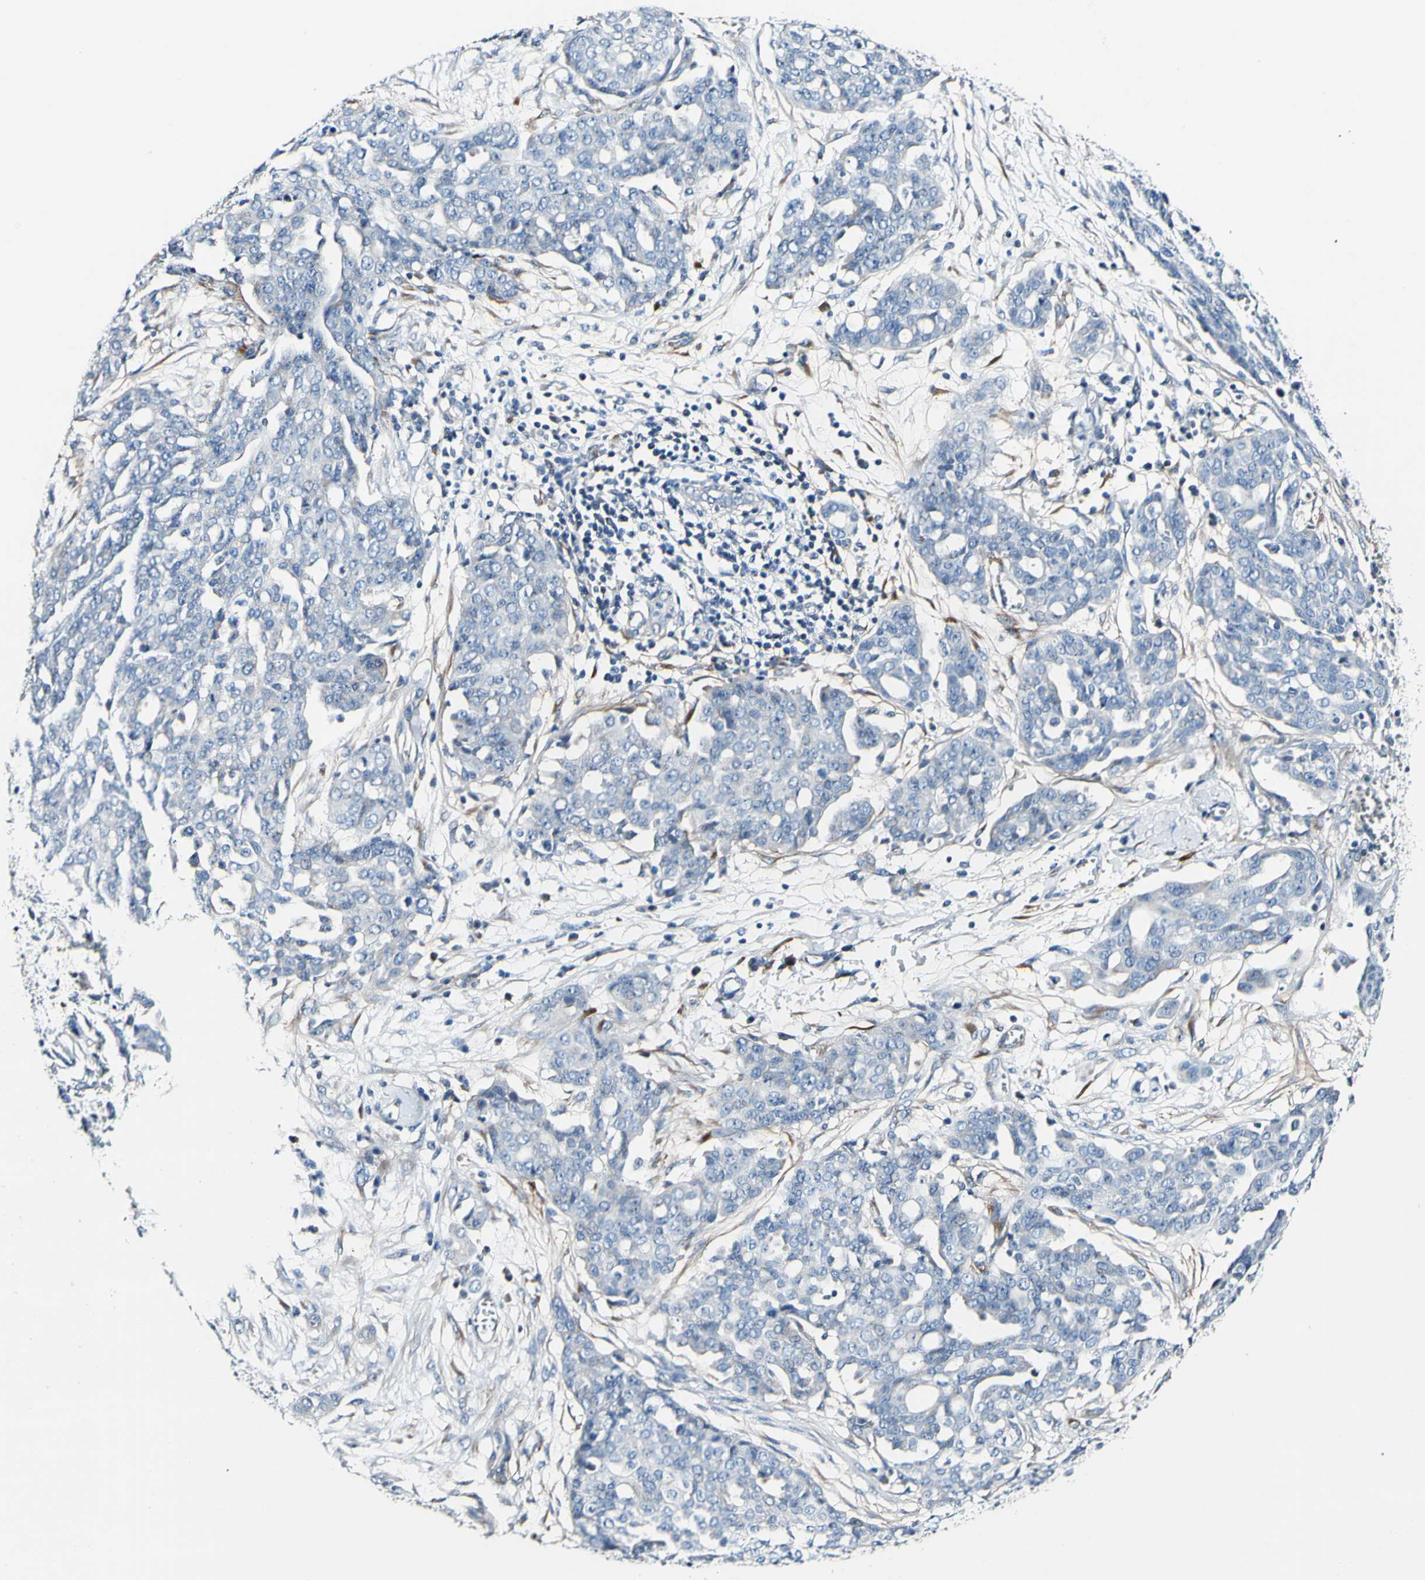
{"staining": {"intensity": "negative", "quantity": "none", "location": "none"}, "tissue": "ovarian cancer", "cell_type": "Tumor cells", "image_type": "cancer", "snomed": [{"axis": "morphology", "description": "Cystadenocarcinoma, serous, NOS"}, {"axis": "topography", "description": "Soft tissue"}, {"axis": "topography", "description": "Ovary"}], "caption": "IHC histopathology image of neoplastic tissue: ovarian cancer stained with DAB exhibits no significant protein staining in tumor cells.", "gene": "COL6A3", "patient": {"sex": "female", "age": 57}}